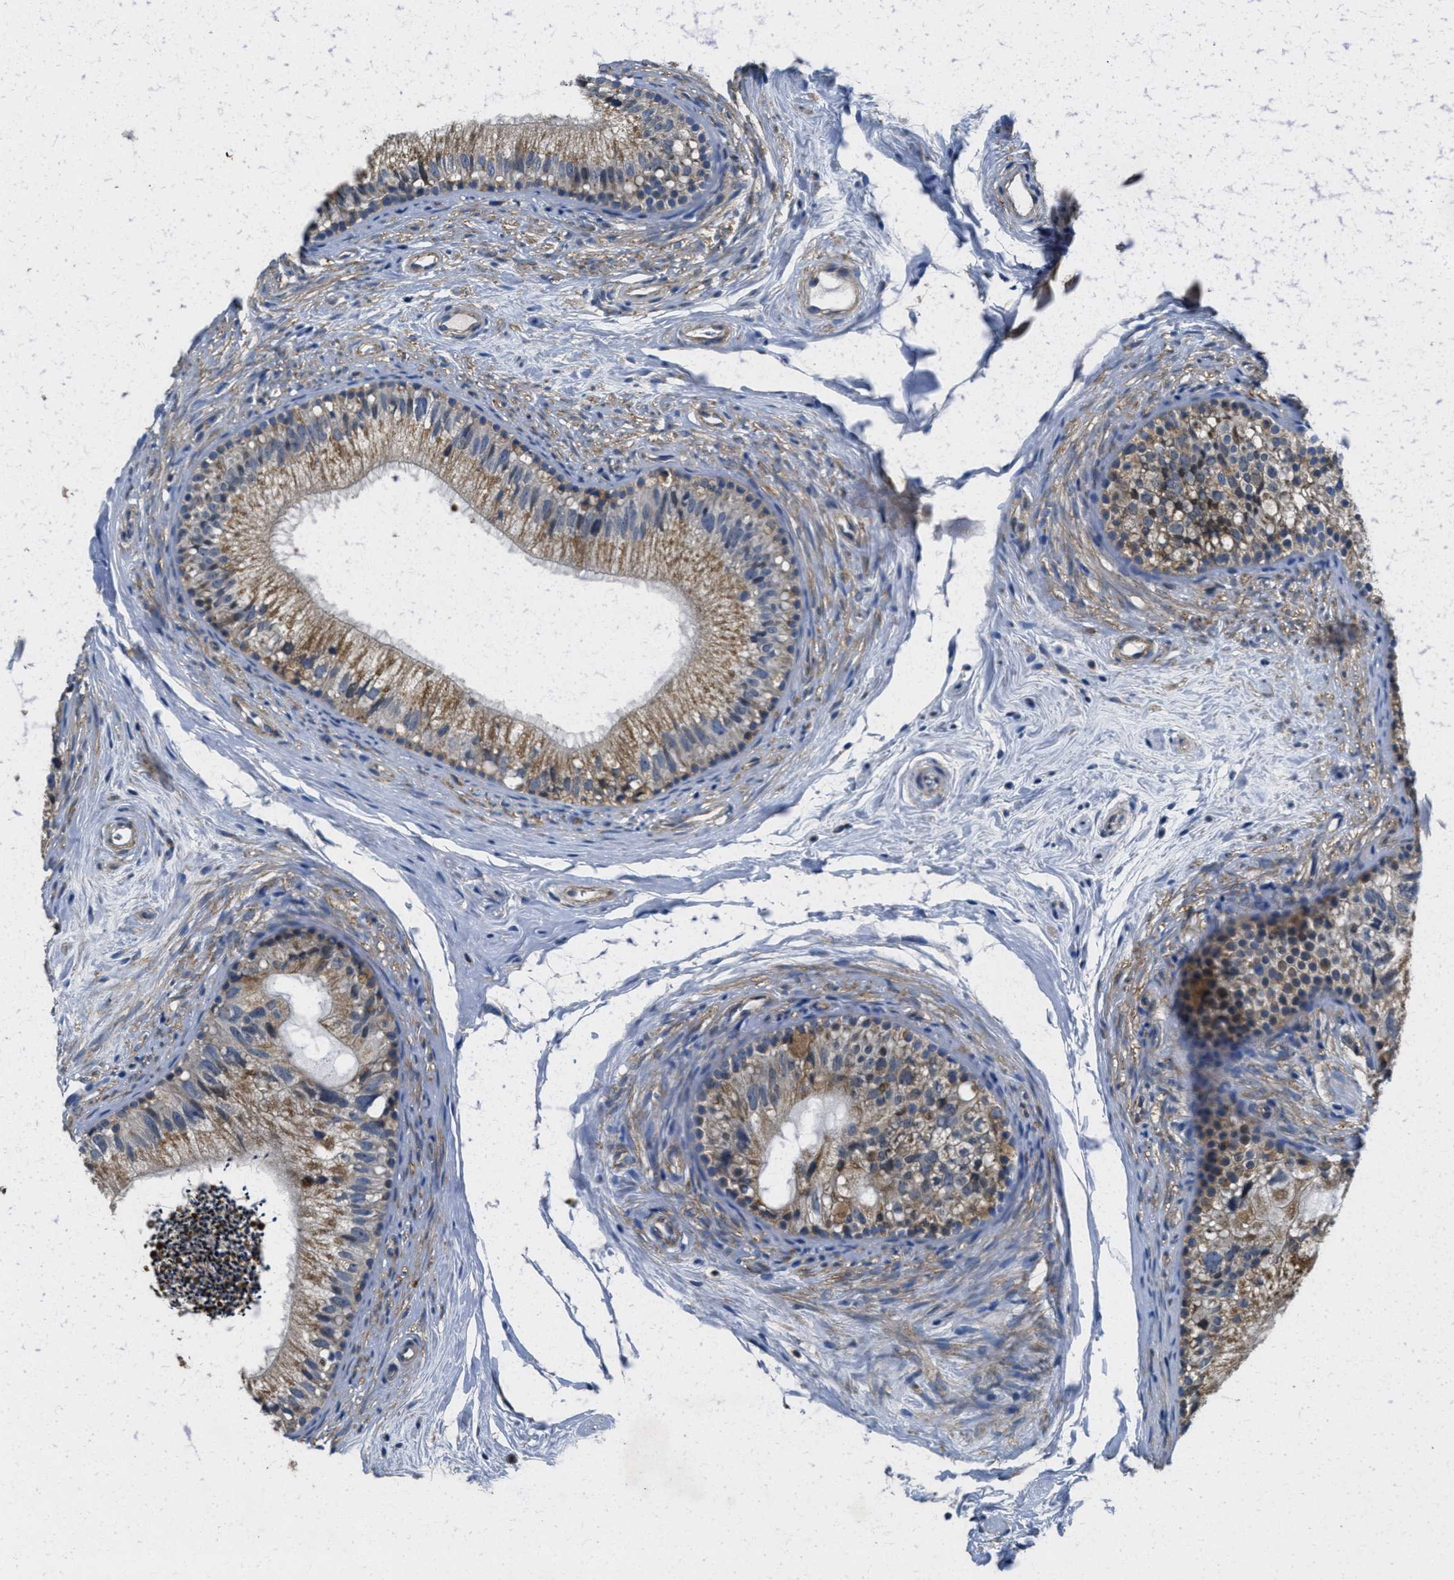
{"staining": {"intensity": "moderate", "quantity": ">75%", "location": "cytoplasmic/membranous"}, "tissue": "epididymis", "cell_type": "Glandular cells", "image_type": "normal", "snomed": [{"axis": "morphology", "description": "Normal tissue, NOS"}, {"axis": "topography", "description": "Epididymis"}], "caption": "The image displays immunohistochemical staining of normal epididymis. There is moderate cytoplasmic/membranous expression is identified in about >75% of glandular cells.", "gene": "TOMM70", "patient": {"sex": "male", "age": 56}}